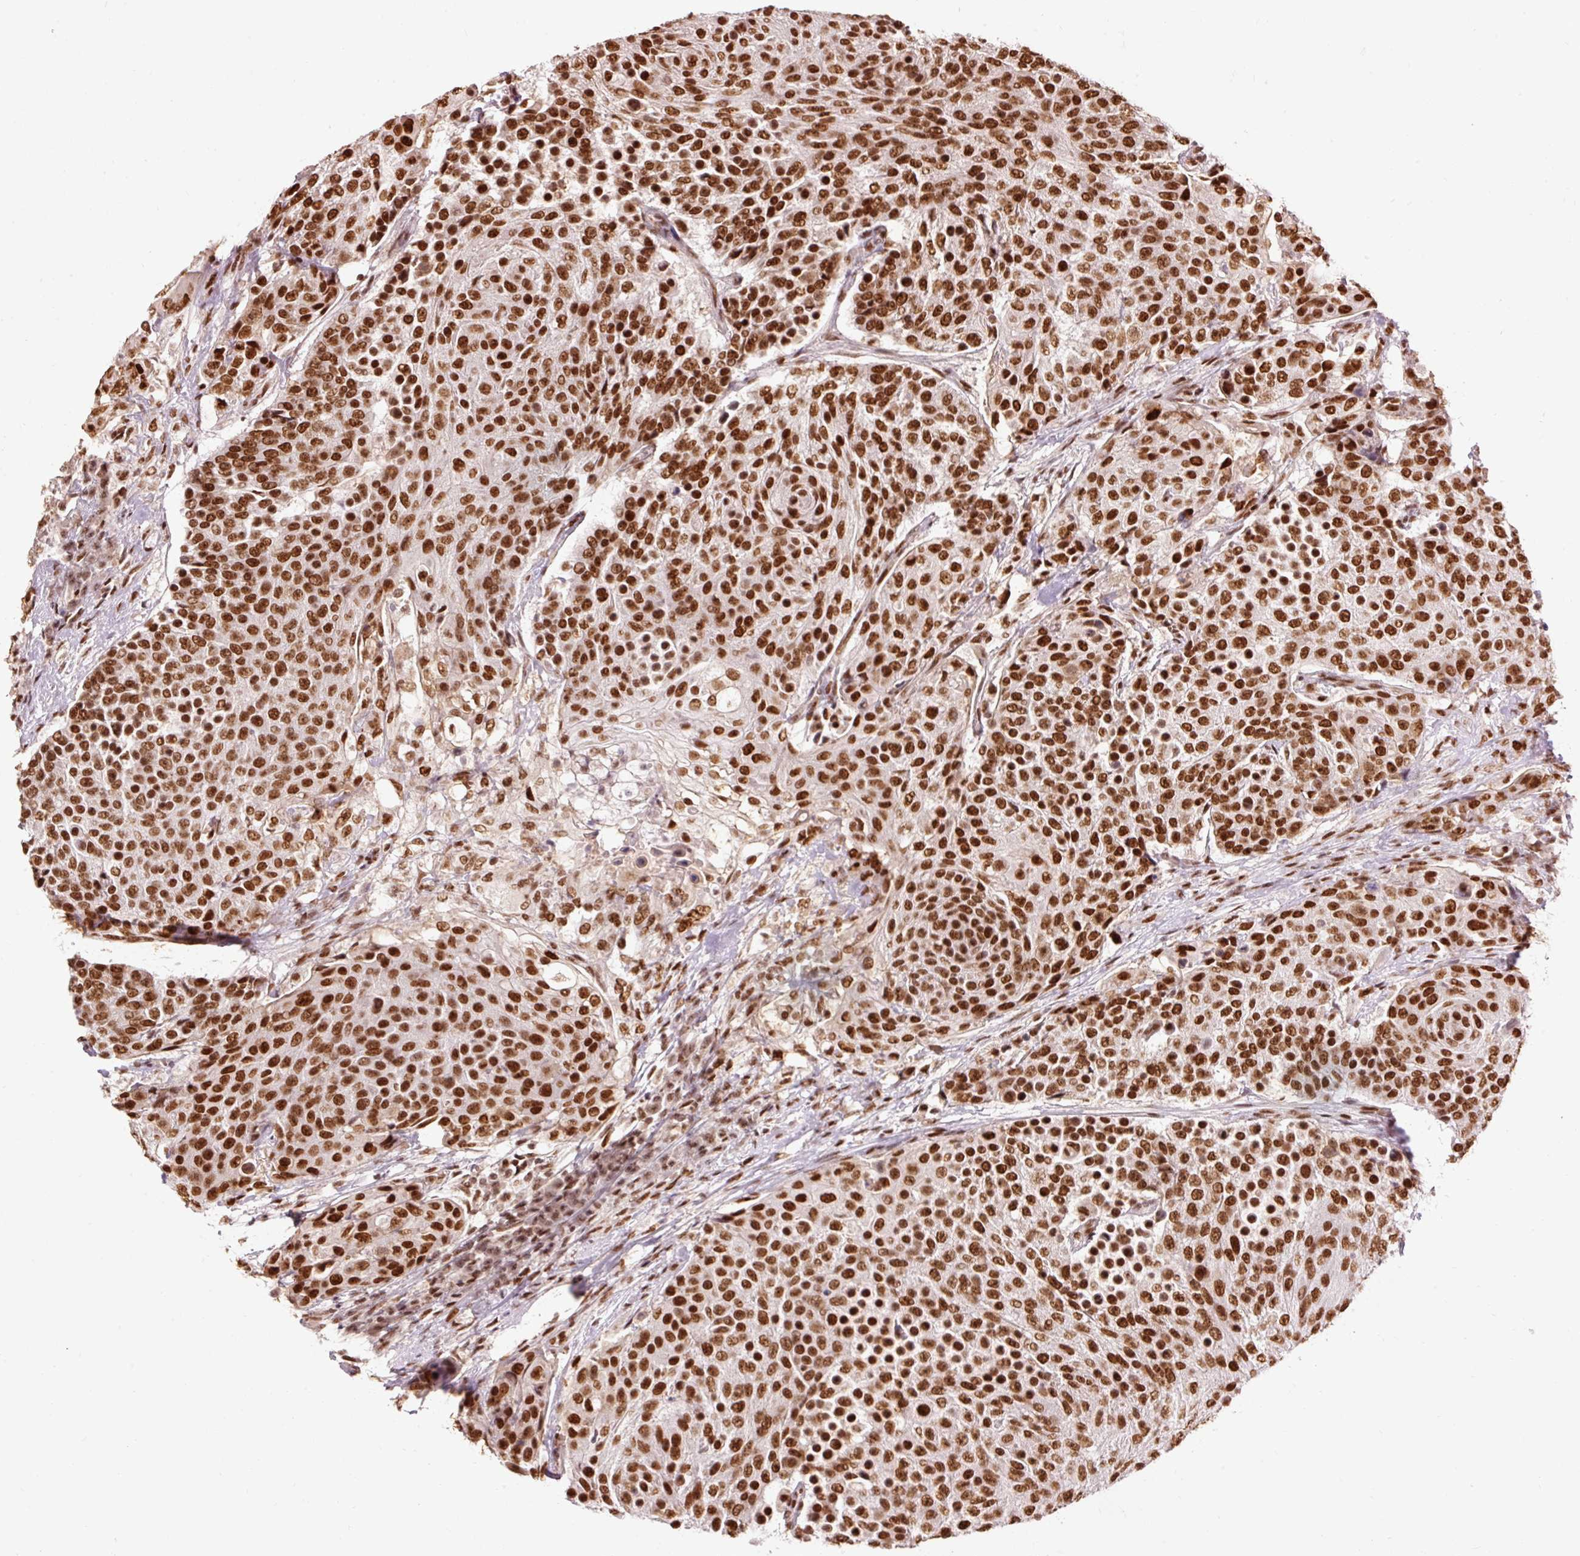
{"staining": {"intensity": "strong", "quantity": ">75%", "location": "nuclear"}, "tissue": "urothelial cancer", "cell_type": "Tumor cells", "image_type": "cancer", "snomed": [{"axis": "morphology", "description": "Urothelial carcinoma, High grade"}, {"axis": "topography", "description": "Urinary bladder"}], "caption": "Urothelial carcinoma (high-grade) stained with a protein marker reveals strong staining in tumor cells.", "gene": "ZBTB44", "patient": {"sex": "female", "age": 63}}